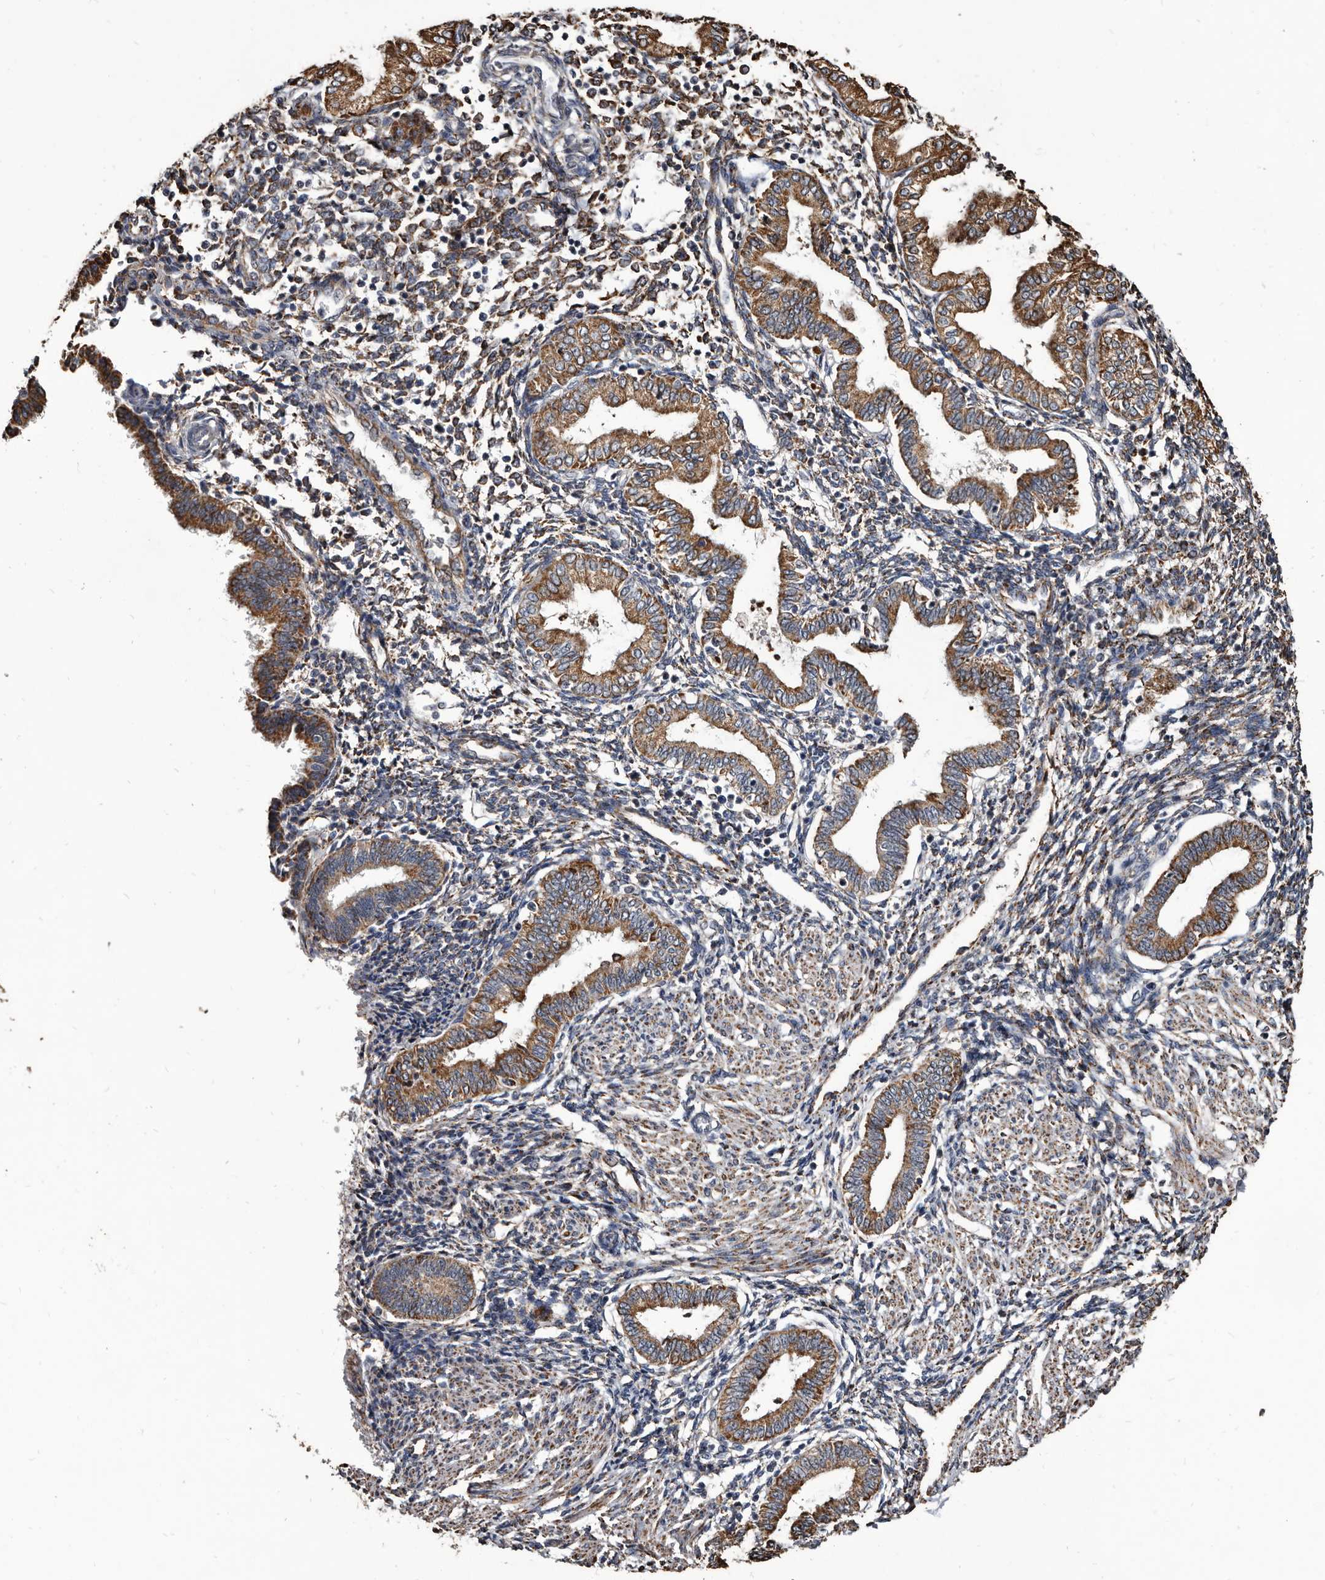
{"staining": {"intensity": "moderate", "quantity": "25%-75%", "location": "cytoplasmic/membranous"}, "tissue": "endometrium", "cell_type": "Cells in endometrial stroma", "image_type": "normal", "snomed": [{"axis": "morphology", "description": "Normal tissue, NOS"}, {"axis": "topography", "description": "Endometrium"}], "caption": "About 25%-75% of cells in endometrial stroma in unremarkable endometrium show moderate cytoplasmic/membranous protein staining as visualized by brown immunohistochemical staining.", "gene": "CTSA", "patient": {"sex": "female", "age": 53}}